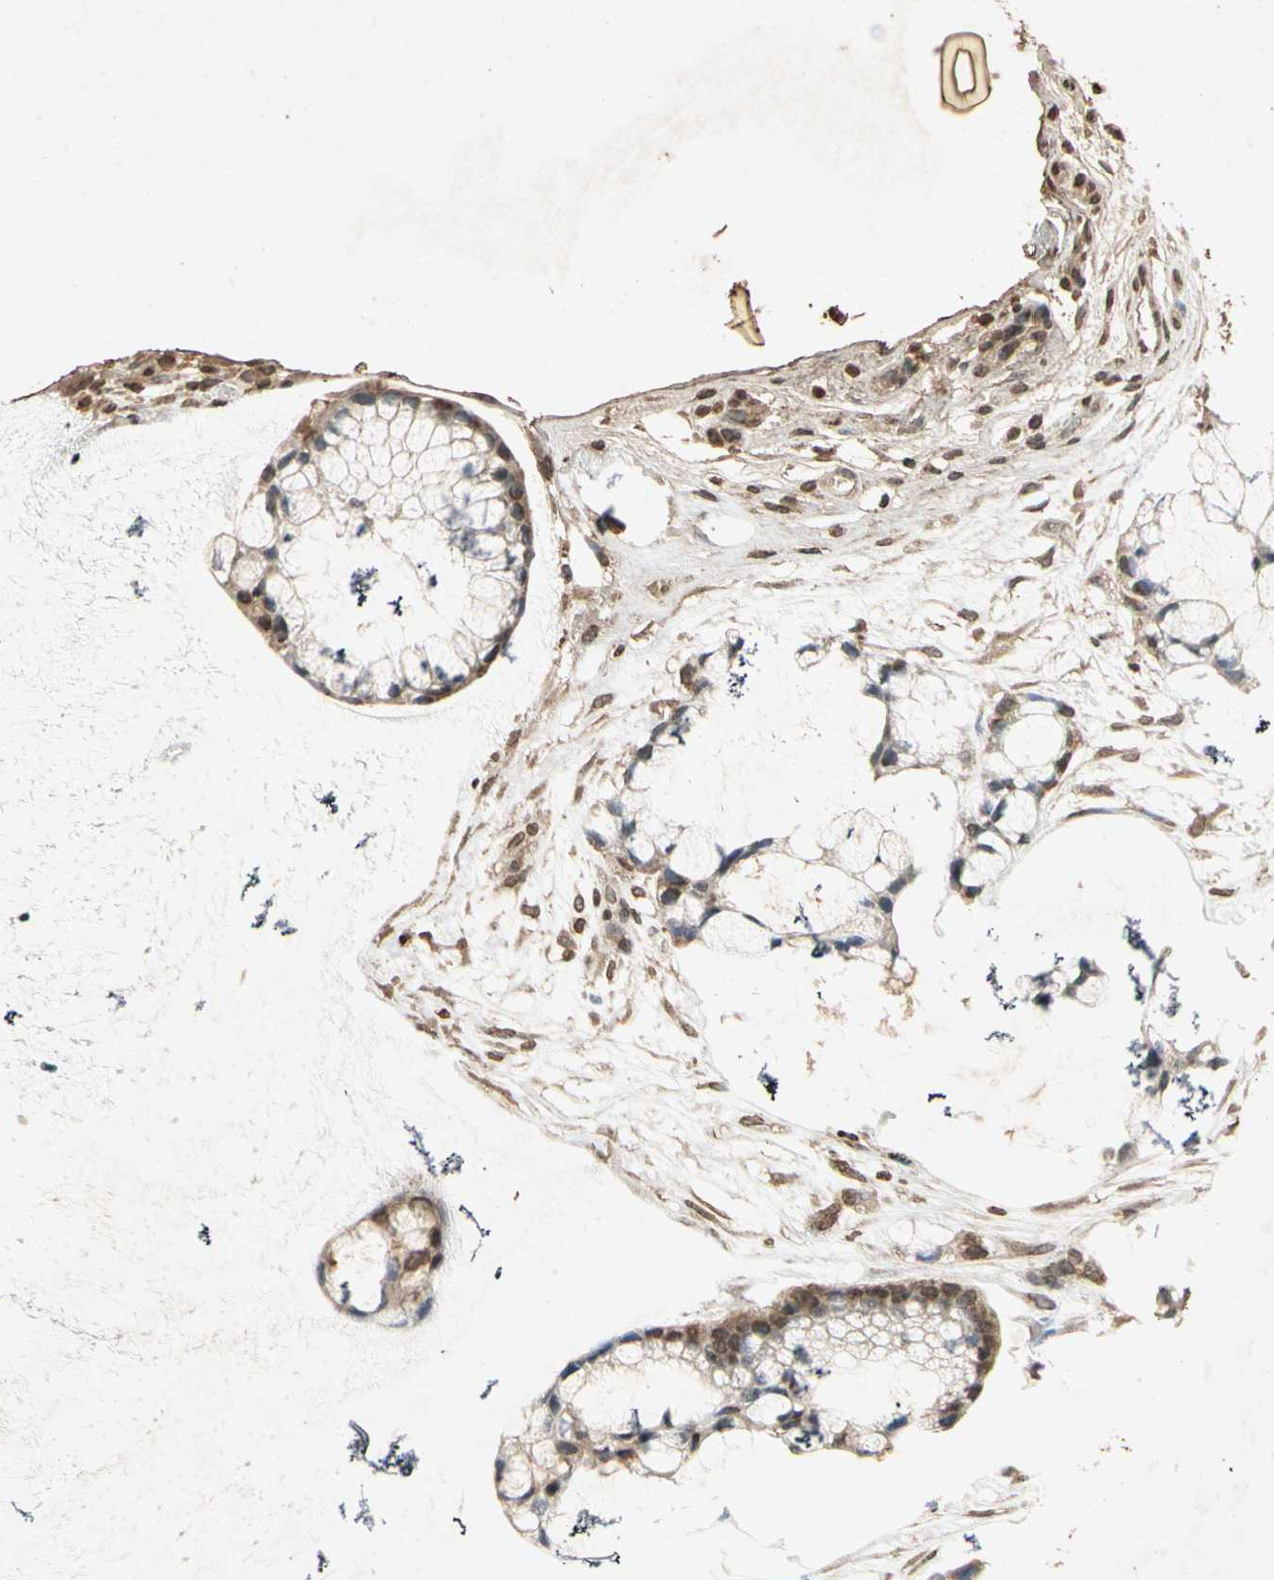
{"staining": {"intensity": "moderate", "quantity": "25%-75%", "location": "cytoplasmic/membranous,nuclear"}, "tissue": "ovarian cancer", "cell_type": "Tumor cells", "image_type": "cancer", "snomed": [{"axis": "morphology", "description": "Cystadenocarcinoma, mucinous, NOS"}, {"axis": "topography", "description": "Ovary"}], "caption": "Immunohistochemical staining of ovarian cancer exhibits medium levels of moderate cytoplasmic/membranous and nuclear protein positivity in approximately 25%-75% of tumor cells.", "gene": "GC", "patient": {"sex": "female", "age": 39}}